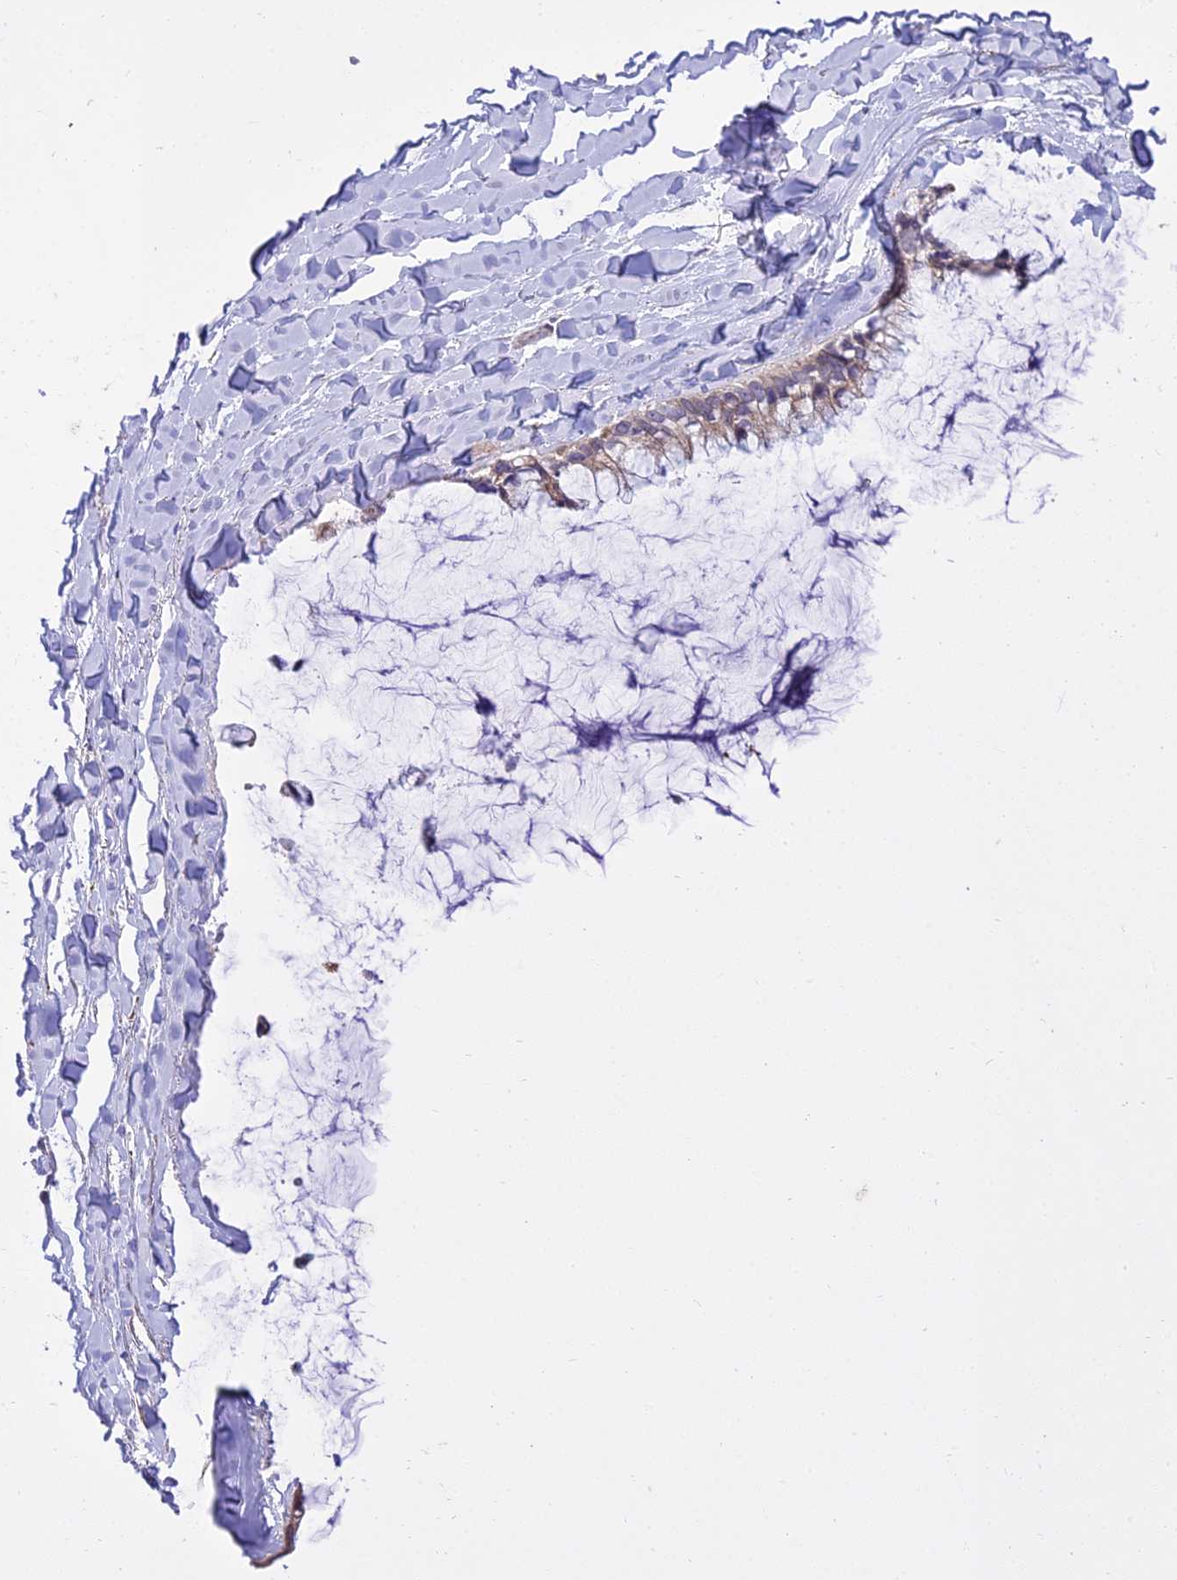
{"staining": {"intensity": "weak", "quantity": ">75%", "location": "cytoplasmic/membranous"}, "tissue": "ovarian cancer", "cell_type": "Tumor cells", "image_type": "cancer", "snomed": [{"axis": "morphology", "description": "Cystadenocarcinoma, mucinous, NOS"}, {"axis": "topography", "description": "Ovary"}], "caption": "Human ovarian mucinous cystadenocarcinoma stained with a protein marker shows weak staining in tumor cells.", "gene": "NEURL2", "patient": {"sex": "female", "age": 39}}